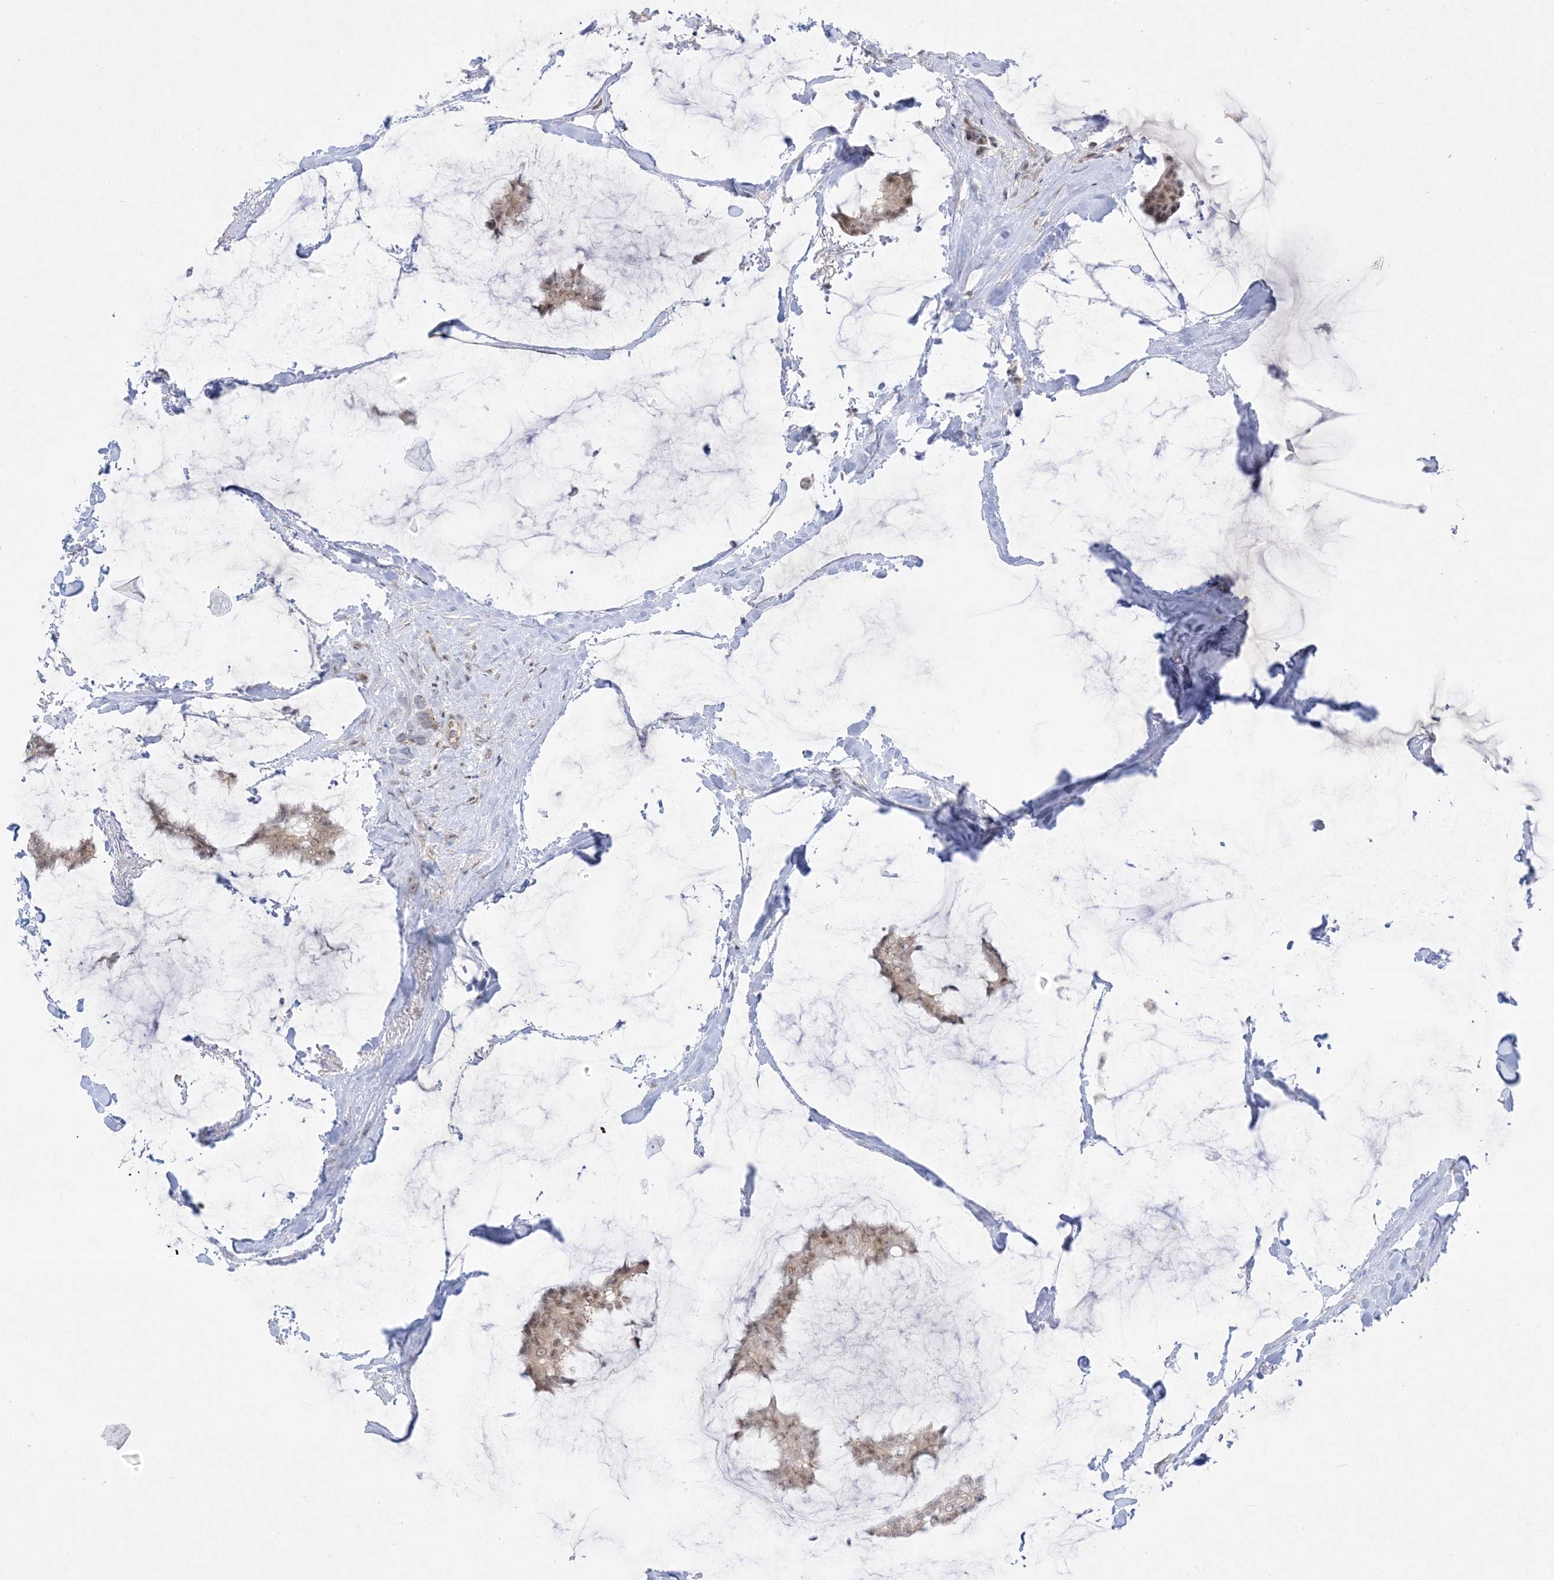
{"staining": {"intensity": "weak", "quantity": ">75%", "location": "cytoplasmic/membranous,nuclear"}, "tissue": "breast cancer", "cell_type": "Tumor cells", "image_type": "cancer", "snomed": [{"axis": "morphology", "description": "Duct carcinoma"}, {"axis": "topography", "description": "Breast"}], "caption": "Weak cytoplasmic/membranous and nuclear protein positivity is seen in about >75% of tumor cells in breast cancer (intraductal carcinoma).", "gene": "PTK6", "patient": {"sex": "female", "age": 93}}